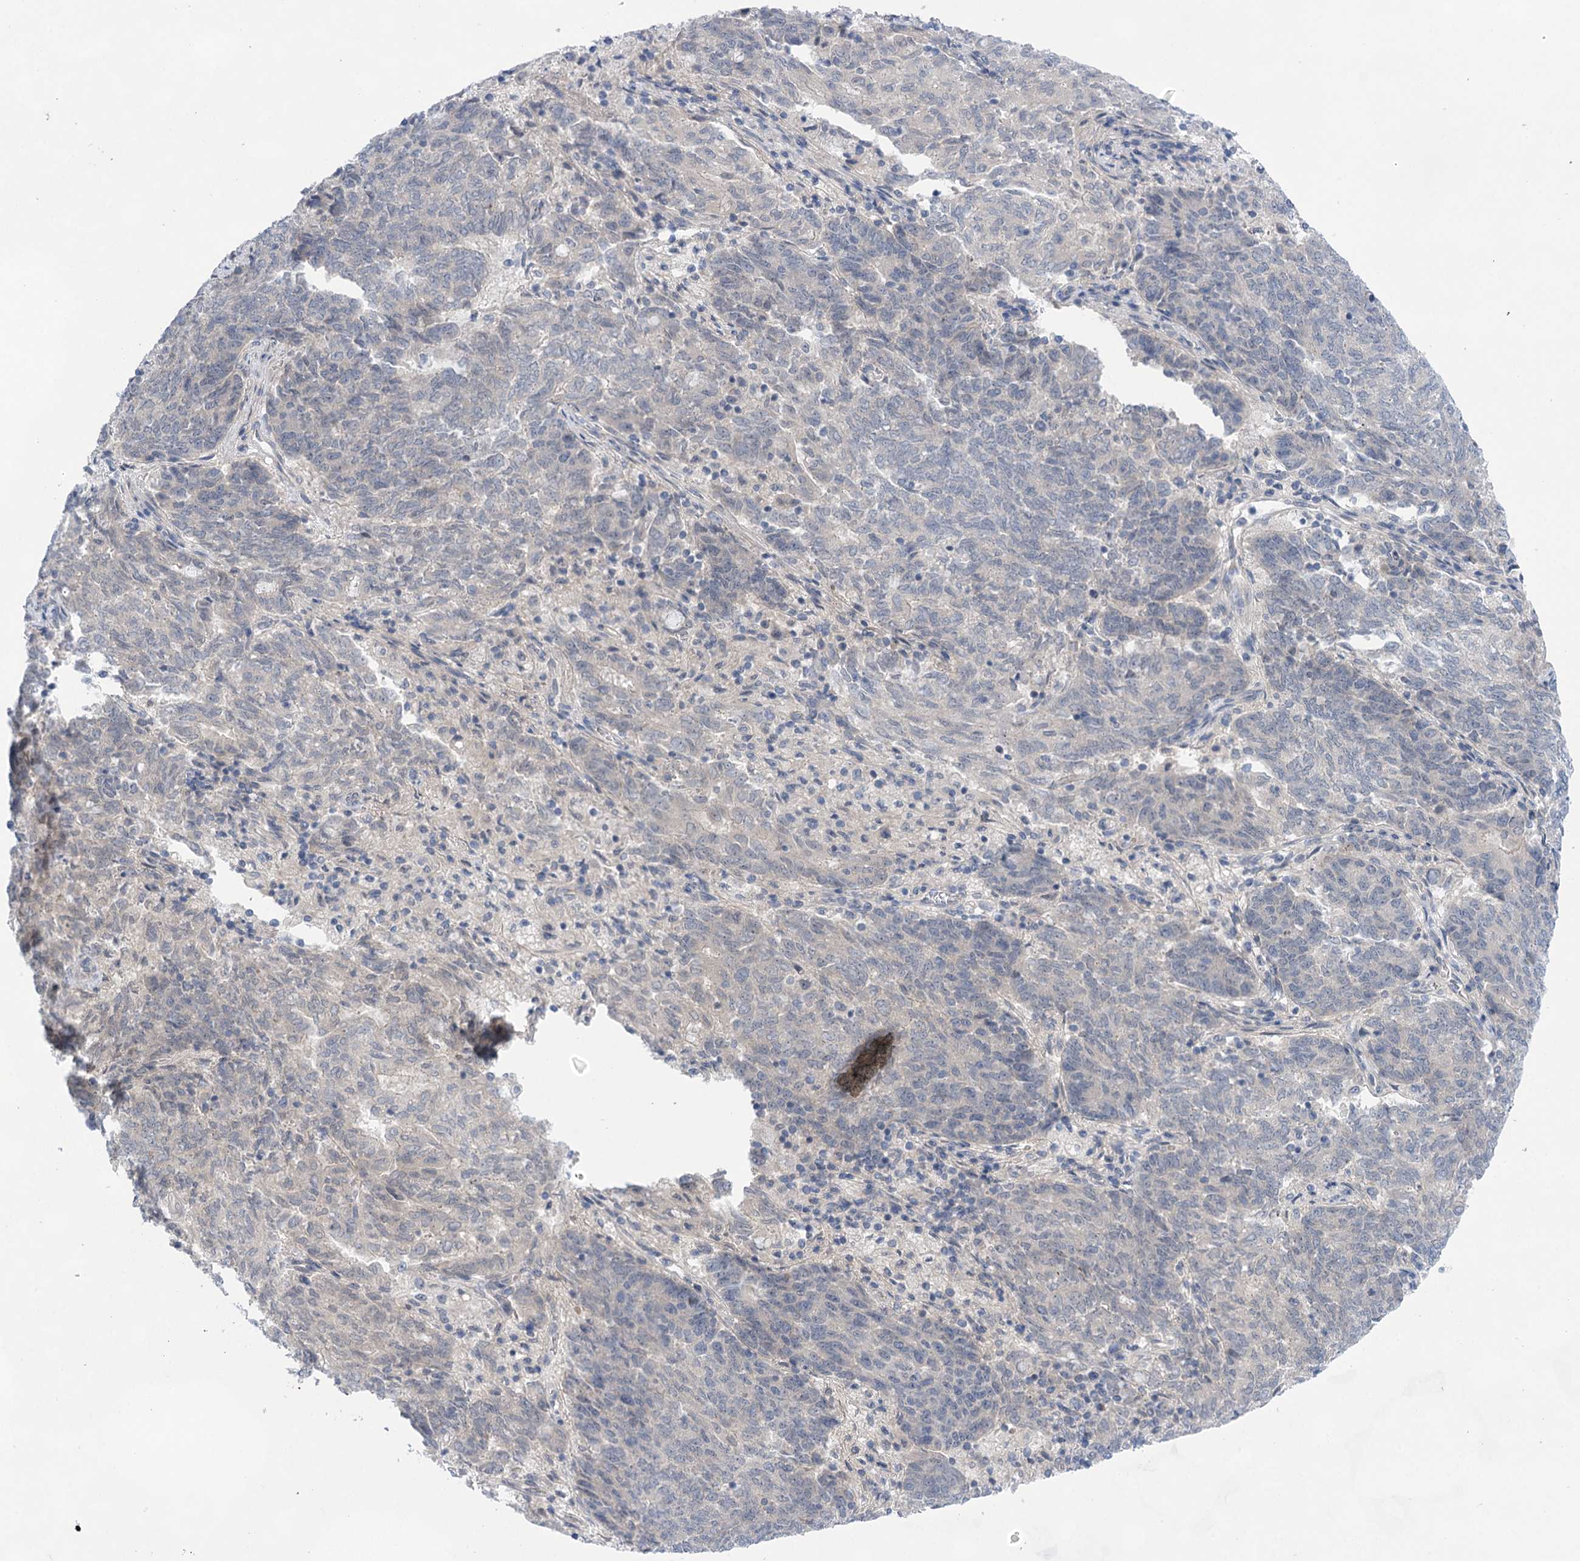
{"staining": {"intensity": "negative", "quantity": "none", "location": "none"}, "tissue": "endometrial cancer", "cell_type": "Tumor cells", "image_type": "cancer", "snomed": [{"axis": "morphology", "description": "Adenocarcinoma, NOS"}, {"axis": "topography", "description": "Endometrium"}], "caption": "The photomicrograph displays no staining of tumor cells in endometrial adenocarcinoma.", "gene": "LALBA", "patient": {"sex": "female", "age": 80}}